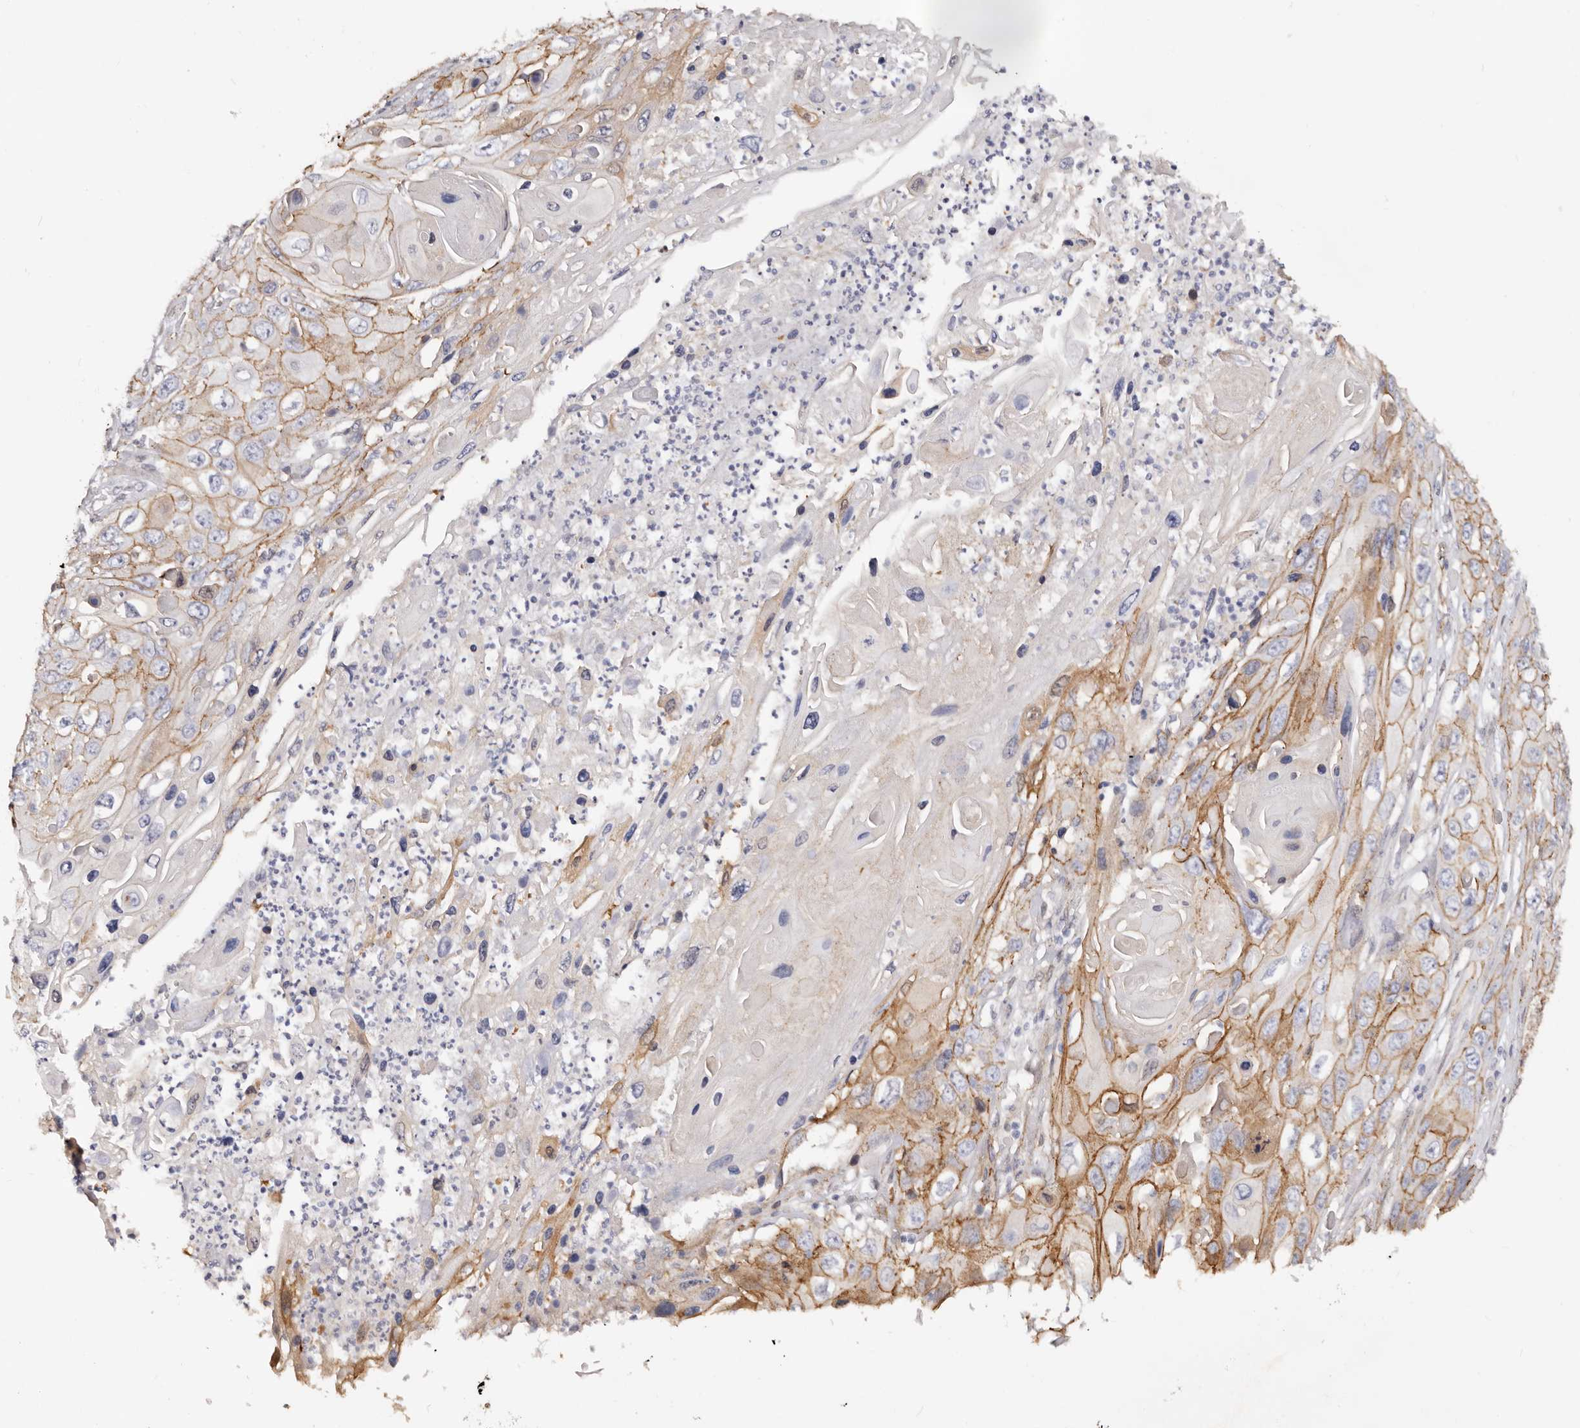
{"staining": {"intensity": "strong", "quantity": ">75%", "location": "cytoplasmic/membranous"}, "tissue": "skin cancer", "cell_type": "Tumor cells", "image_type": "cancer", "snomed": [{"axis": "morphology", "description": "Squamous cell carcinoma, NOS"}, {"axis": "topography", "description": "Skin"}], "caption": "Immunohistochemical staining of human skin cancer (squamous cell carcinoma) shows high levels of strong cytoplasmic/membranous protein expression in about >75% of tumor cells.", "gene": "CTNNB1", "patient": {"sex": "male", "age": 55}}